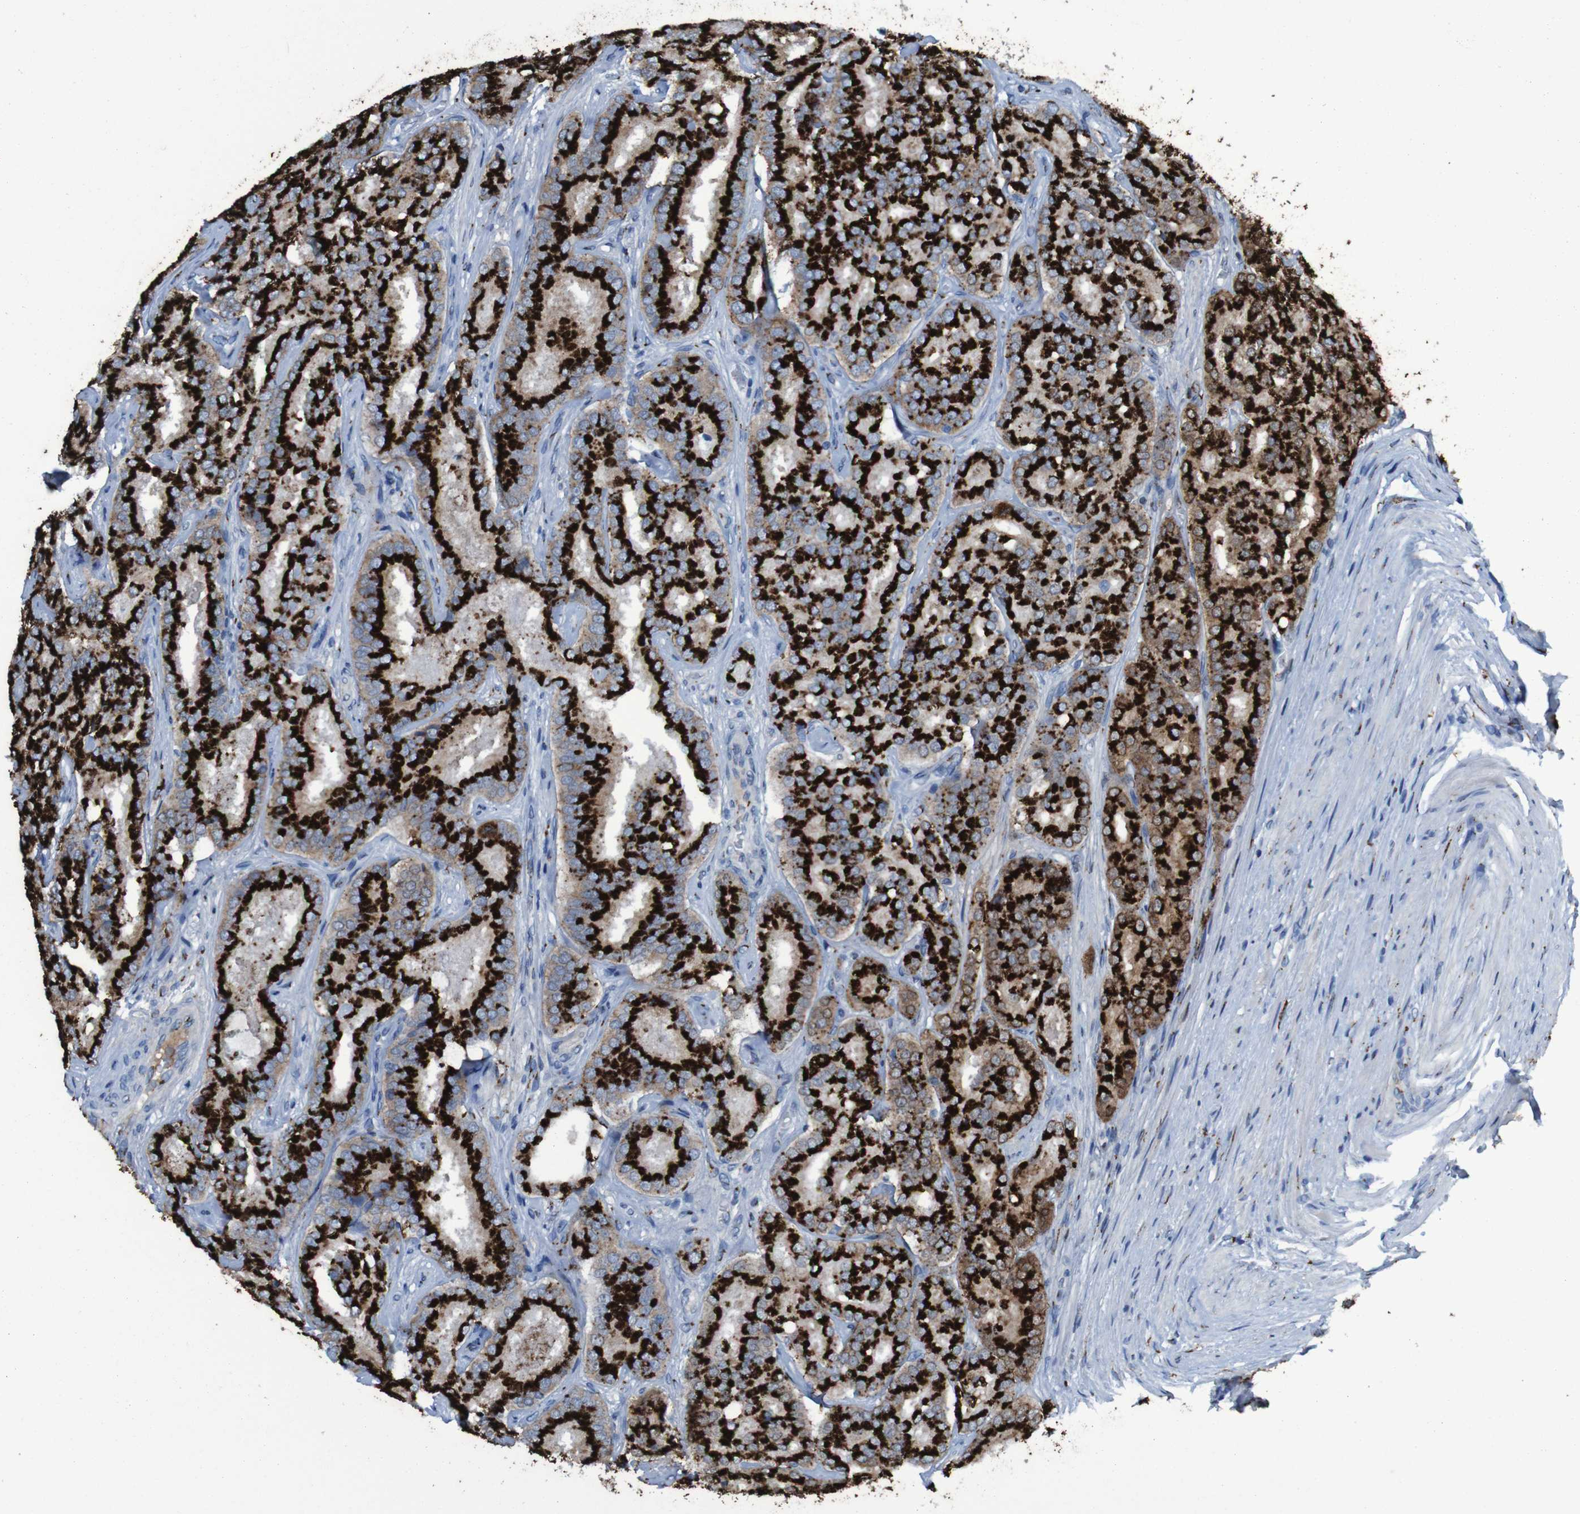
{"staining": {"intensity": "strong", "quantity": ">75%", "location": "cytoplasmic/membranous"}, "tissue": "prostate cancer", "cell_type": "Tumor cells", "image_type": "cancer", "snomed": [{"axis": "morphology", "description": "Adenocarcinoma, High grade"}, {"axis": "topography", "description": "Prostate"}], "caption": "This photomicrograph exhibits high-grade adenocarcinoma (prostate) stained with immunohistochemistry (IHC) to label a protein in brown. The cytoplasmic/membranous of tumor cells show strong positivity for the protein. Nuclei are counter-stained blue.", "gene": "GOLM1", "patient": {"sex": "male", "age": 65}}